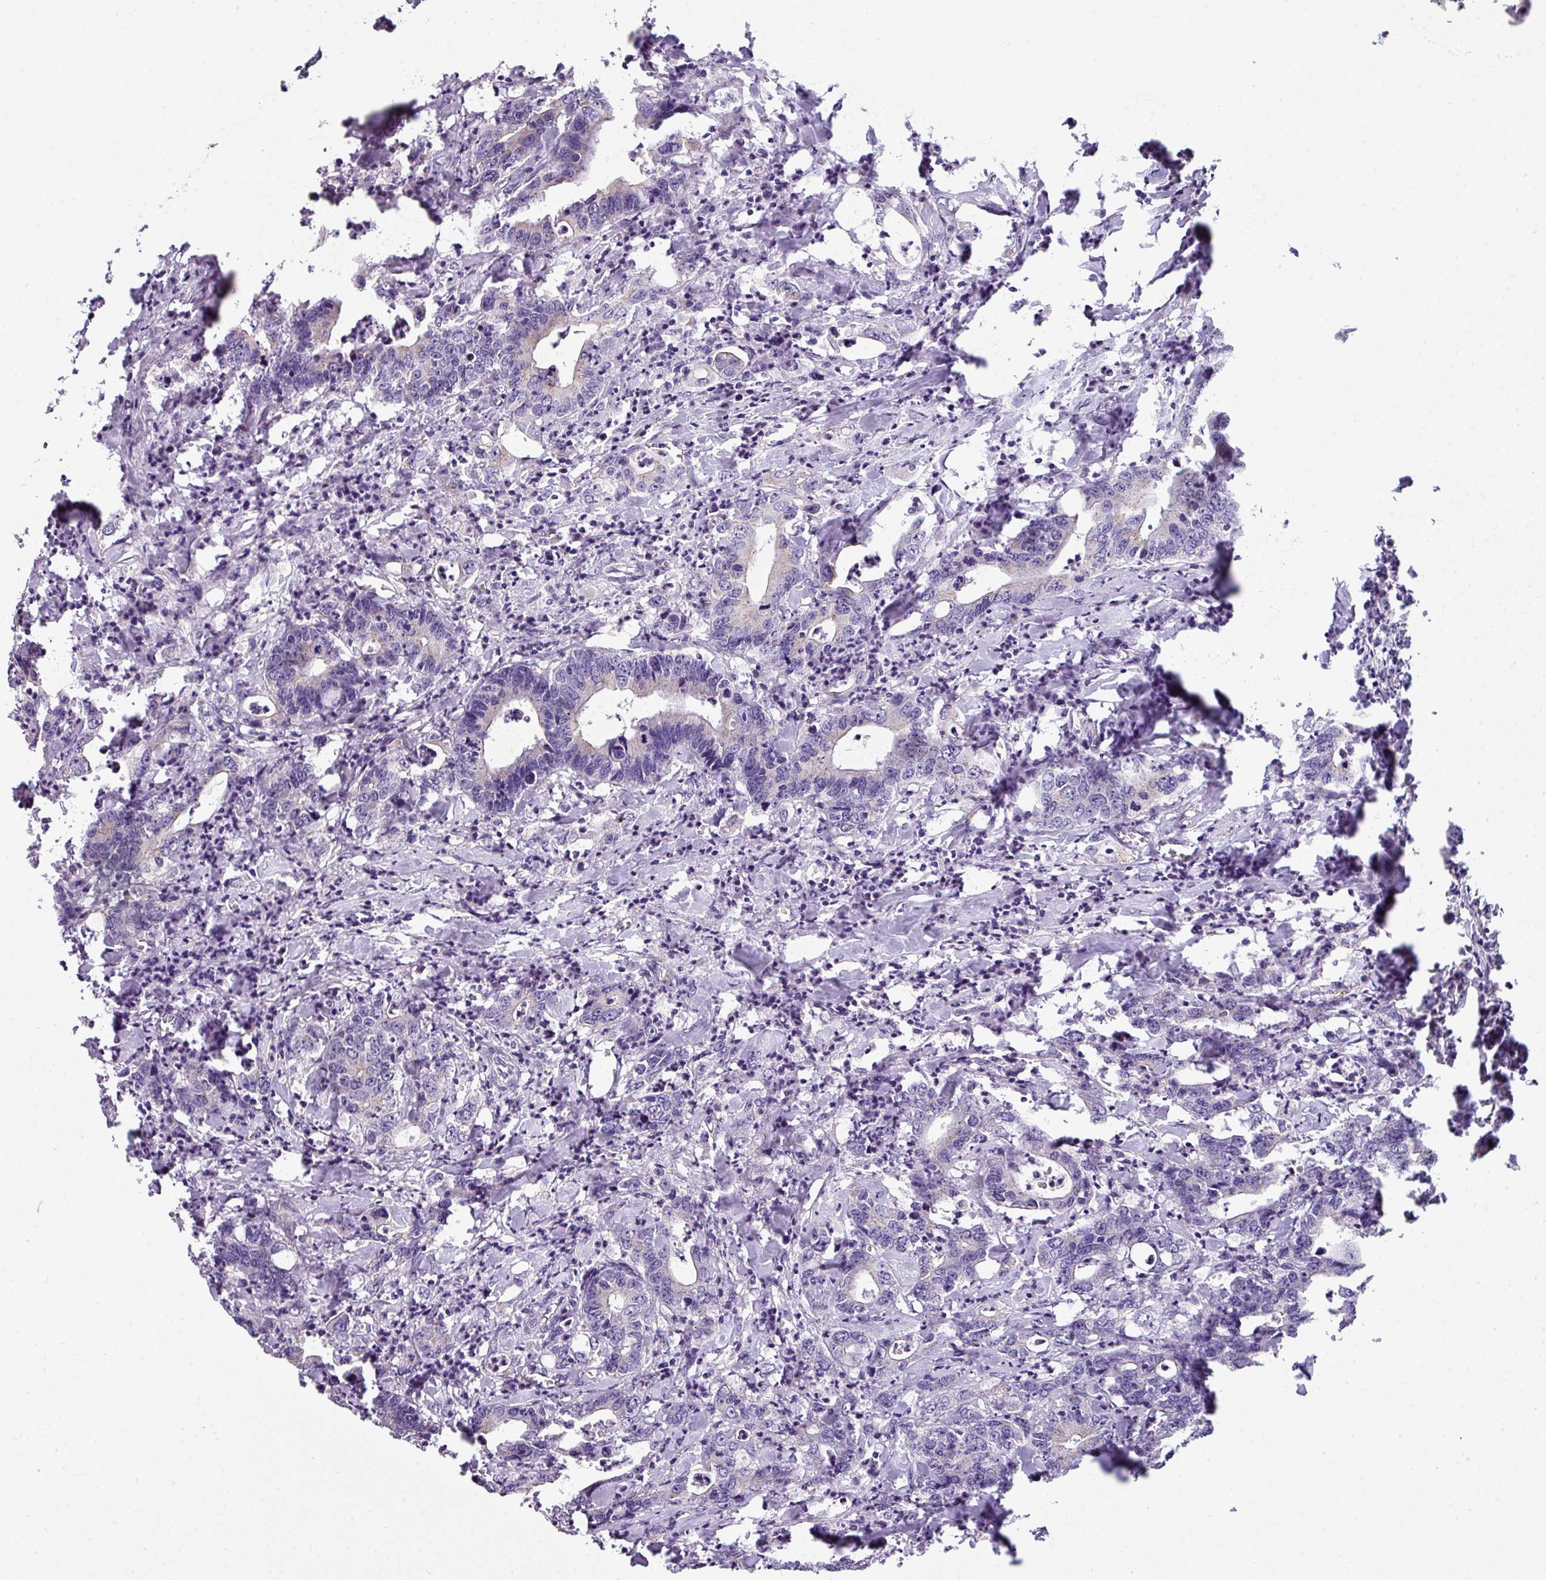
{"staining": {"intensity": "negative", "quantity": "none", "location": "none"}, "tissue": "colorectal cancer", "cell_type": "Tumor cells", "image_type": "cancer", "snomed": [{"axis": "morphology", "description": "Adenocarcinoma, NOS"}, {"axis": "topography", "description": "Colon"}], "caption": "IHC histopathology image of neoplastic tissue: human colorectal cancer (adenocarcinoma) stained with DAB exhibits no significant protein expression in tumor cells.", "gene": "LRRC9", "patient": {"sex": "female", "age": 75}}